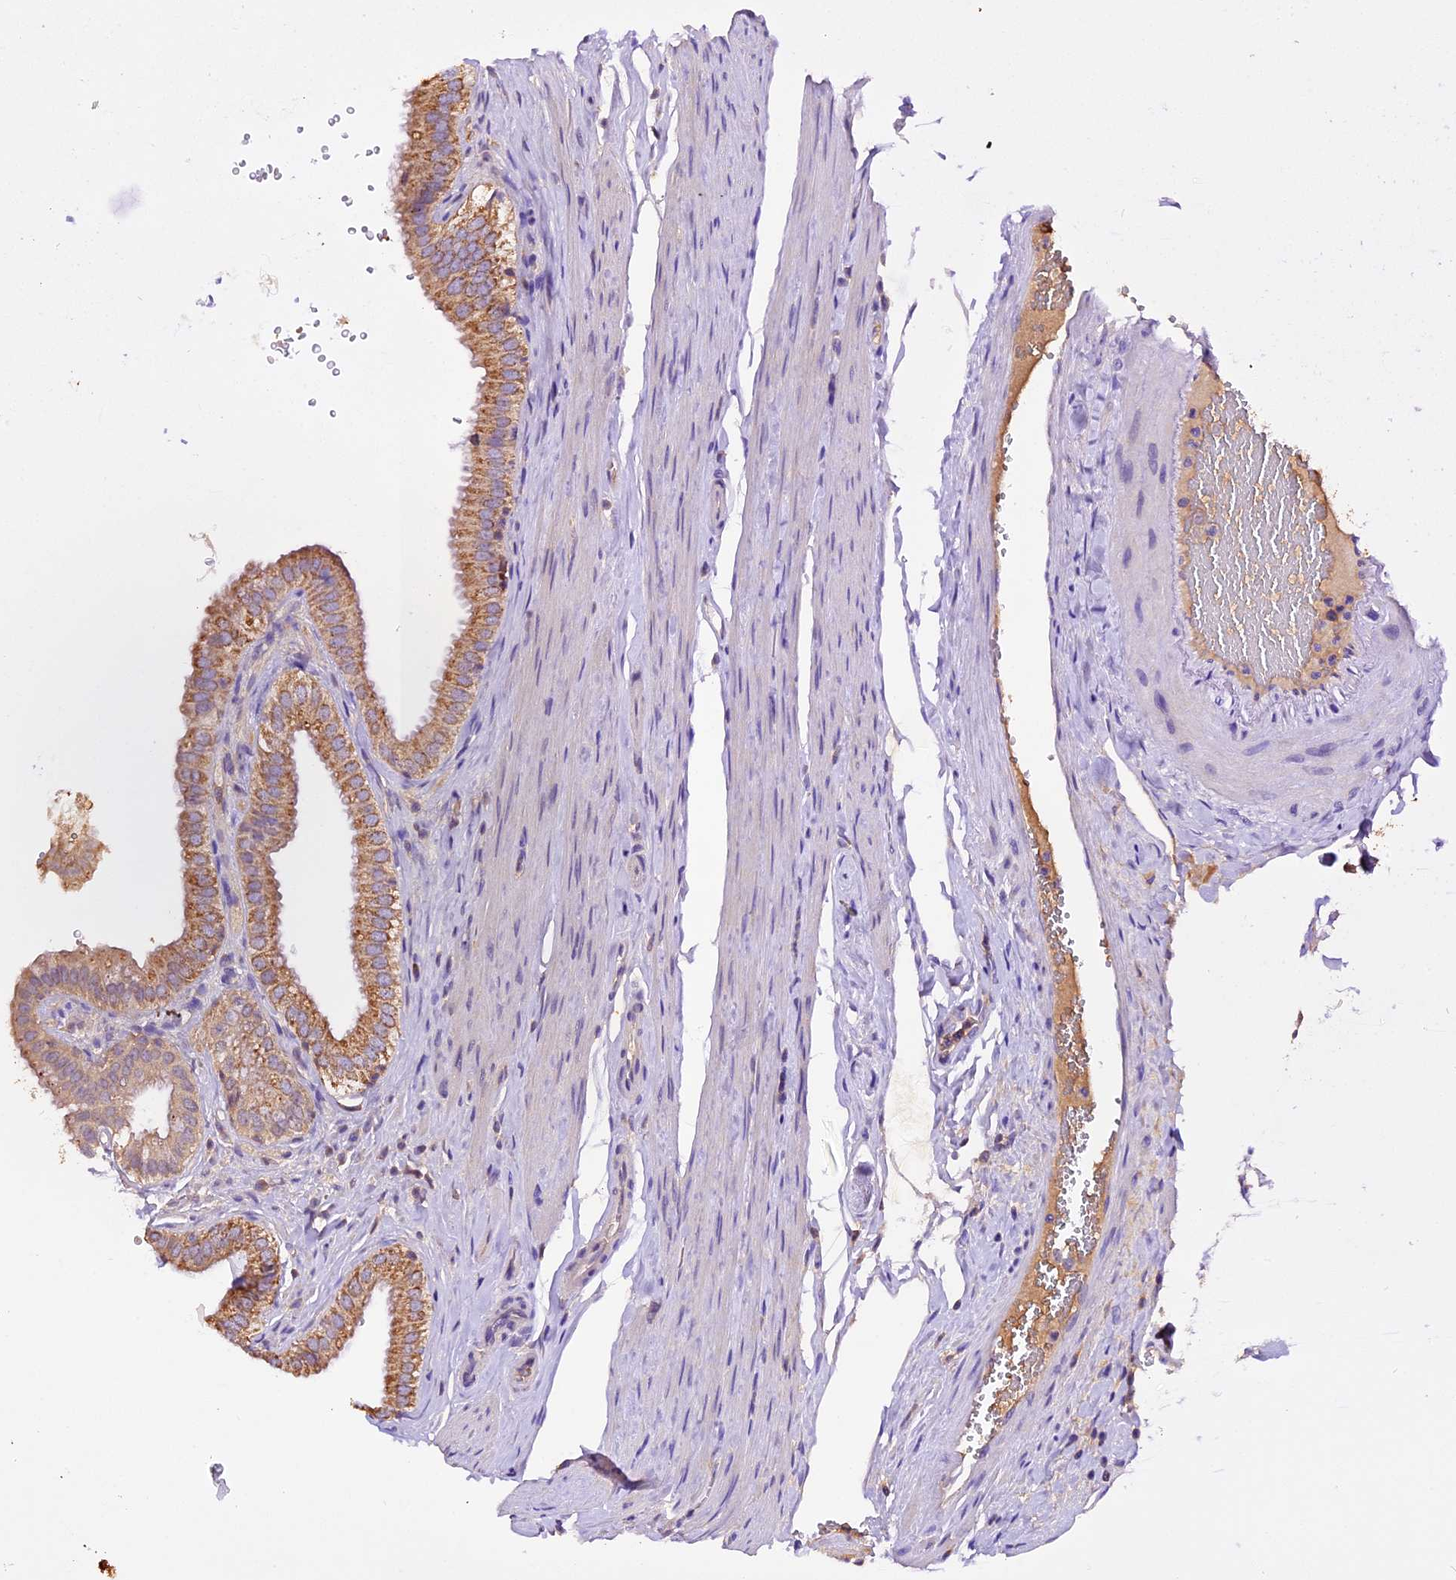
{"staining": {"intensity": "moderate", "quantity": ">75%", "location": "cytoplasmic/membranous"}, "tissue": "gallbladder", "cell_type": "Glandular cells", "image_type": "normal", "snomed": [{"axis": "morphology", "description": "Normal tissue, NOS"}, {"axis": "topography", "description": "Gallbladder"}], "caption": "Unremarkable gallbladder demonstrates moderate cytoplasmic/membranous staining in approximately >75% of glandular cells The staining is performed using DAB (3,3'-diaminobenzidine) brown chromogen to label protein expression. The nuclei are counter-stained blue using hematoxylin..", "gene": "SIX5", "patient": {"sex": "female", "age": 61}}